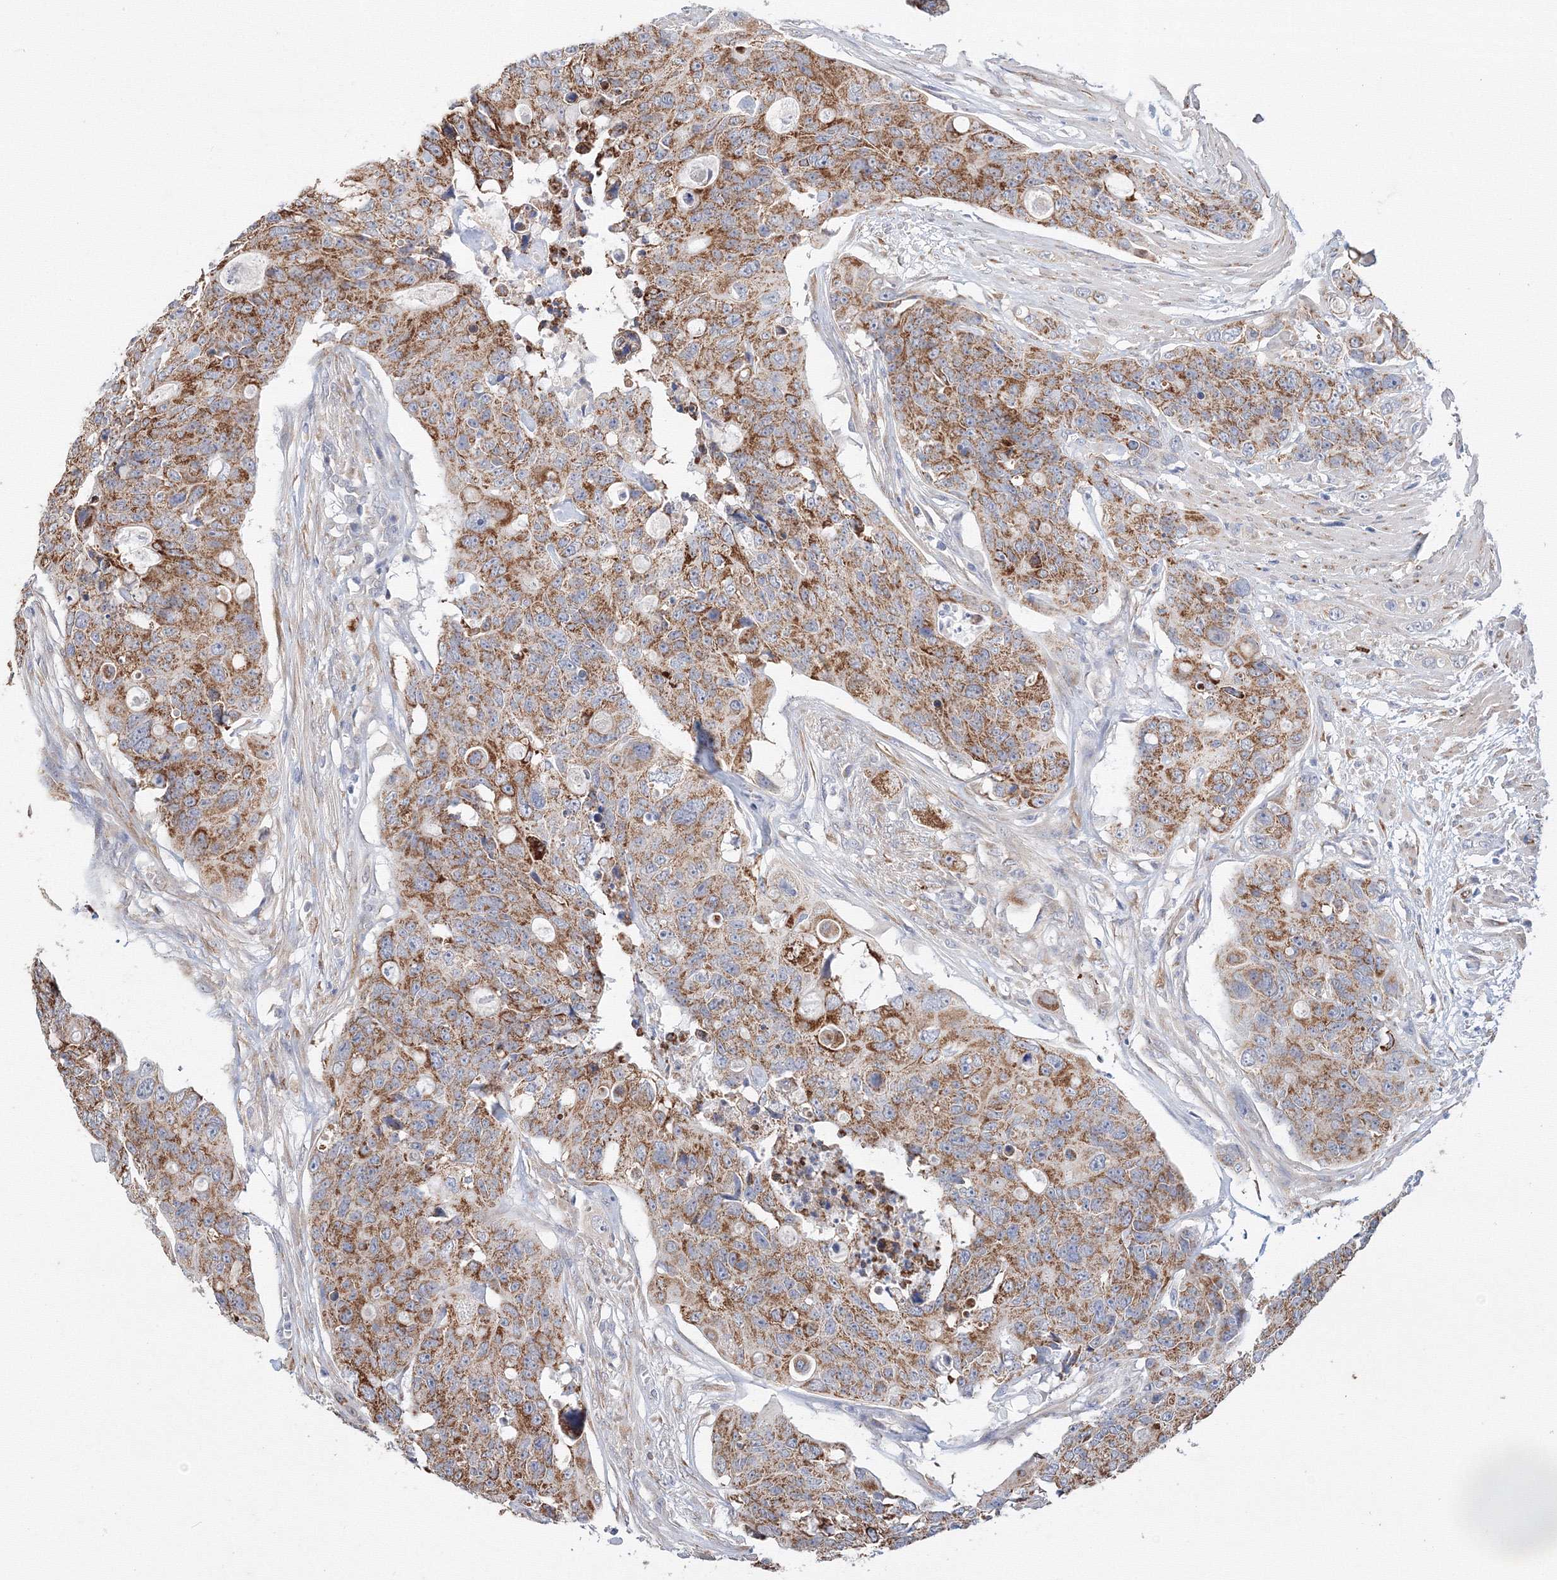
{"staining": {"intensity": "moderate", "quantity": ">75%", "location": "cytoplasmic/membranous"}, "tissue": "colorectal cancer", "cell_type": "Tumor cells", "image_type": "cancer", "snomed": [{"axis": "morphology", "description": "Adenocarcinoma, NOS"}, {"axis": "topography", "description": "Colon"}], "caption": "Immunohistochemical staining of human colorectal adenocarcinoma demonstrates medium levels of moderate cytoplasmic/membranous protein staining in about >75% of tumor cells. (IHC, brightfield microscopy, high magnification).", "gene": "DHRS12", "patient": {"sex": "female", "age": 57}}